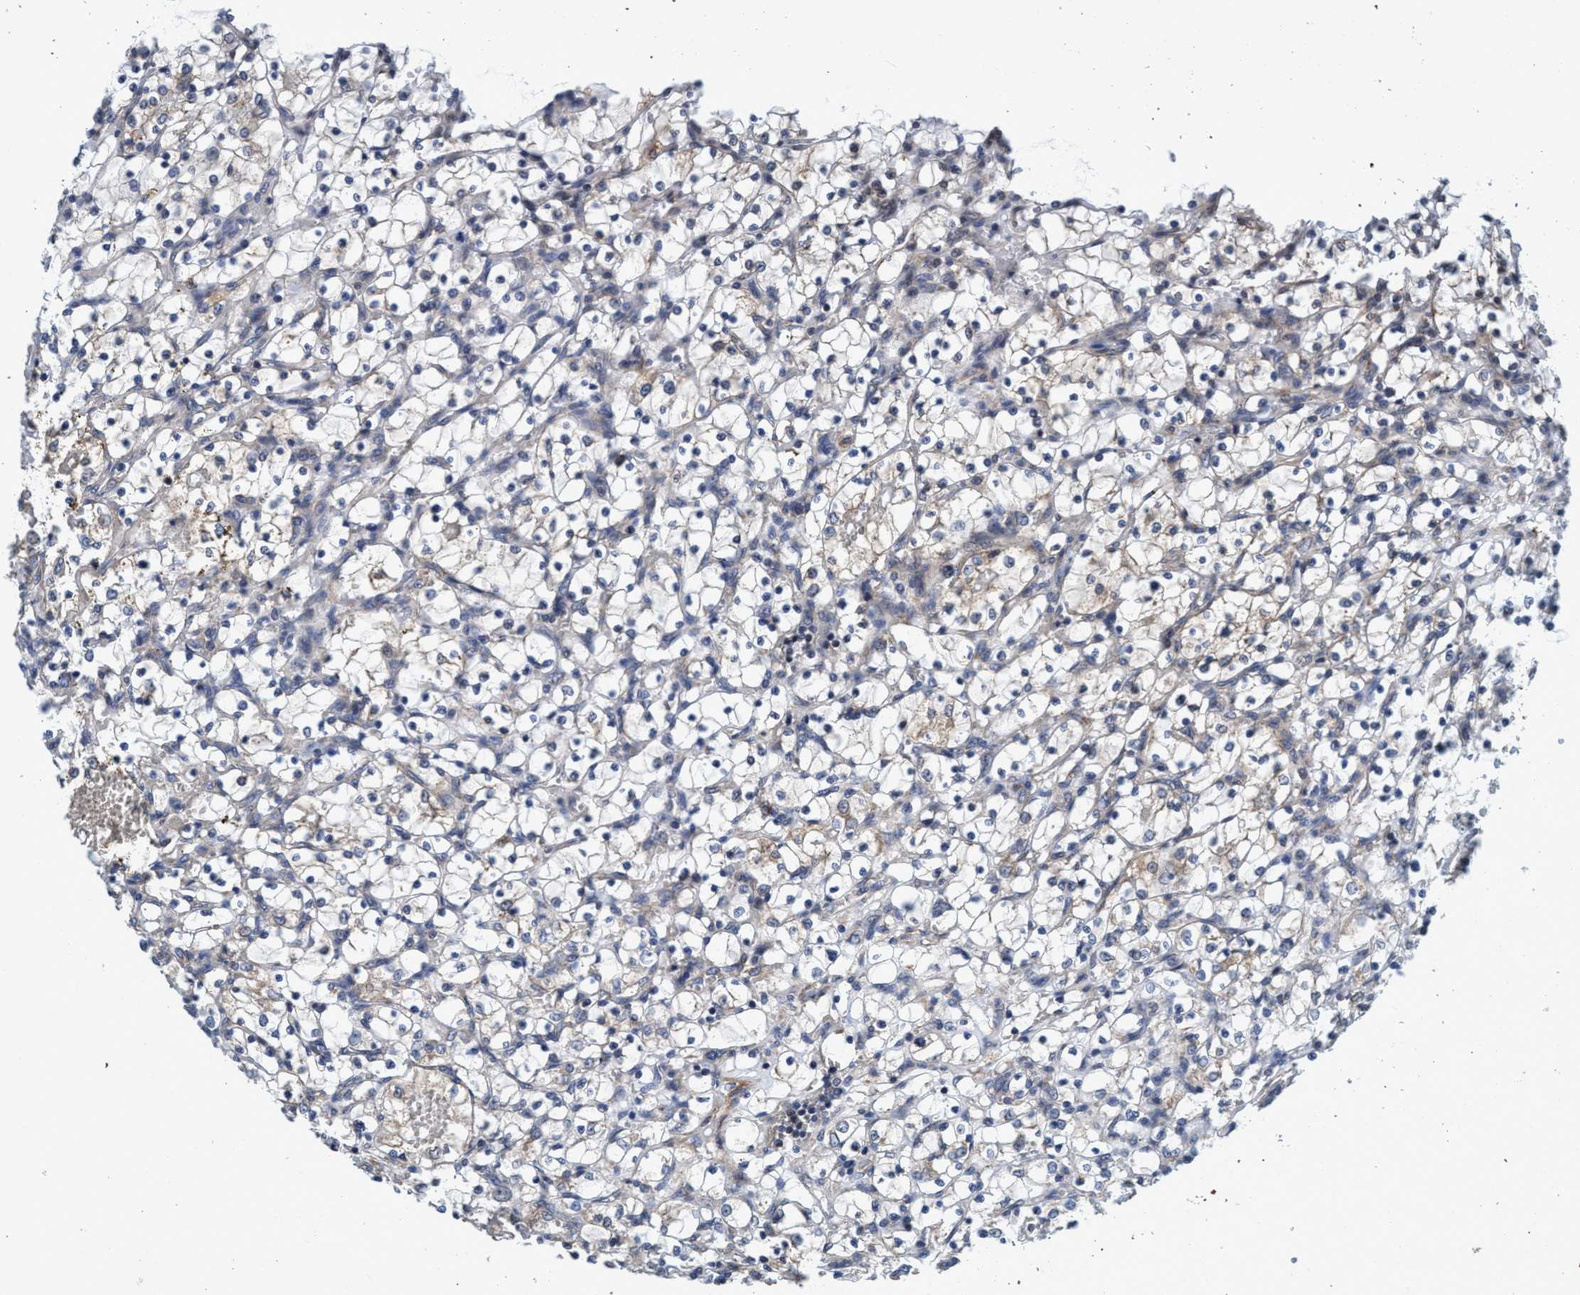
{"staining": {"intensity": "weak", "quantity": "<25%", "location": "cytoplasmic/membranous"}, "tissue": "renal cancer", "cell_type": "Tumor cells", "image_type": "cancer", "snomed": [{"axis": "morphology", "description": "Adenocarcinoma, NOS"}, {"axis": "topography", "description": "Kidney"}], "caption": "Human renal cancer stained for a protein using IHC demonstrates no expression in tumor cells.", "gene": "CALCOCO2", "patient": {"sex": "female", "age": 69}}